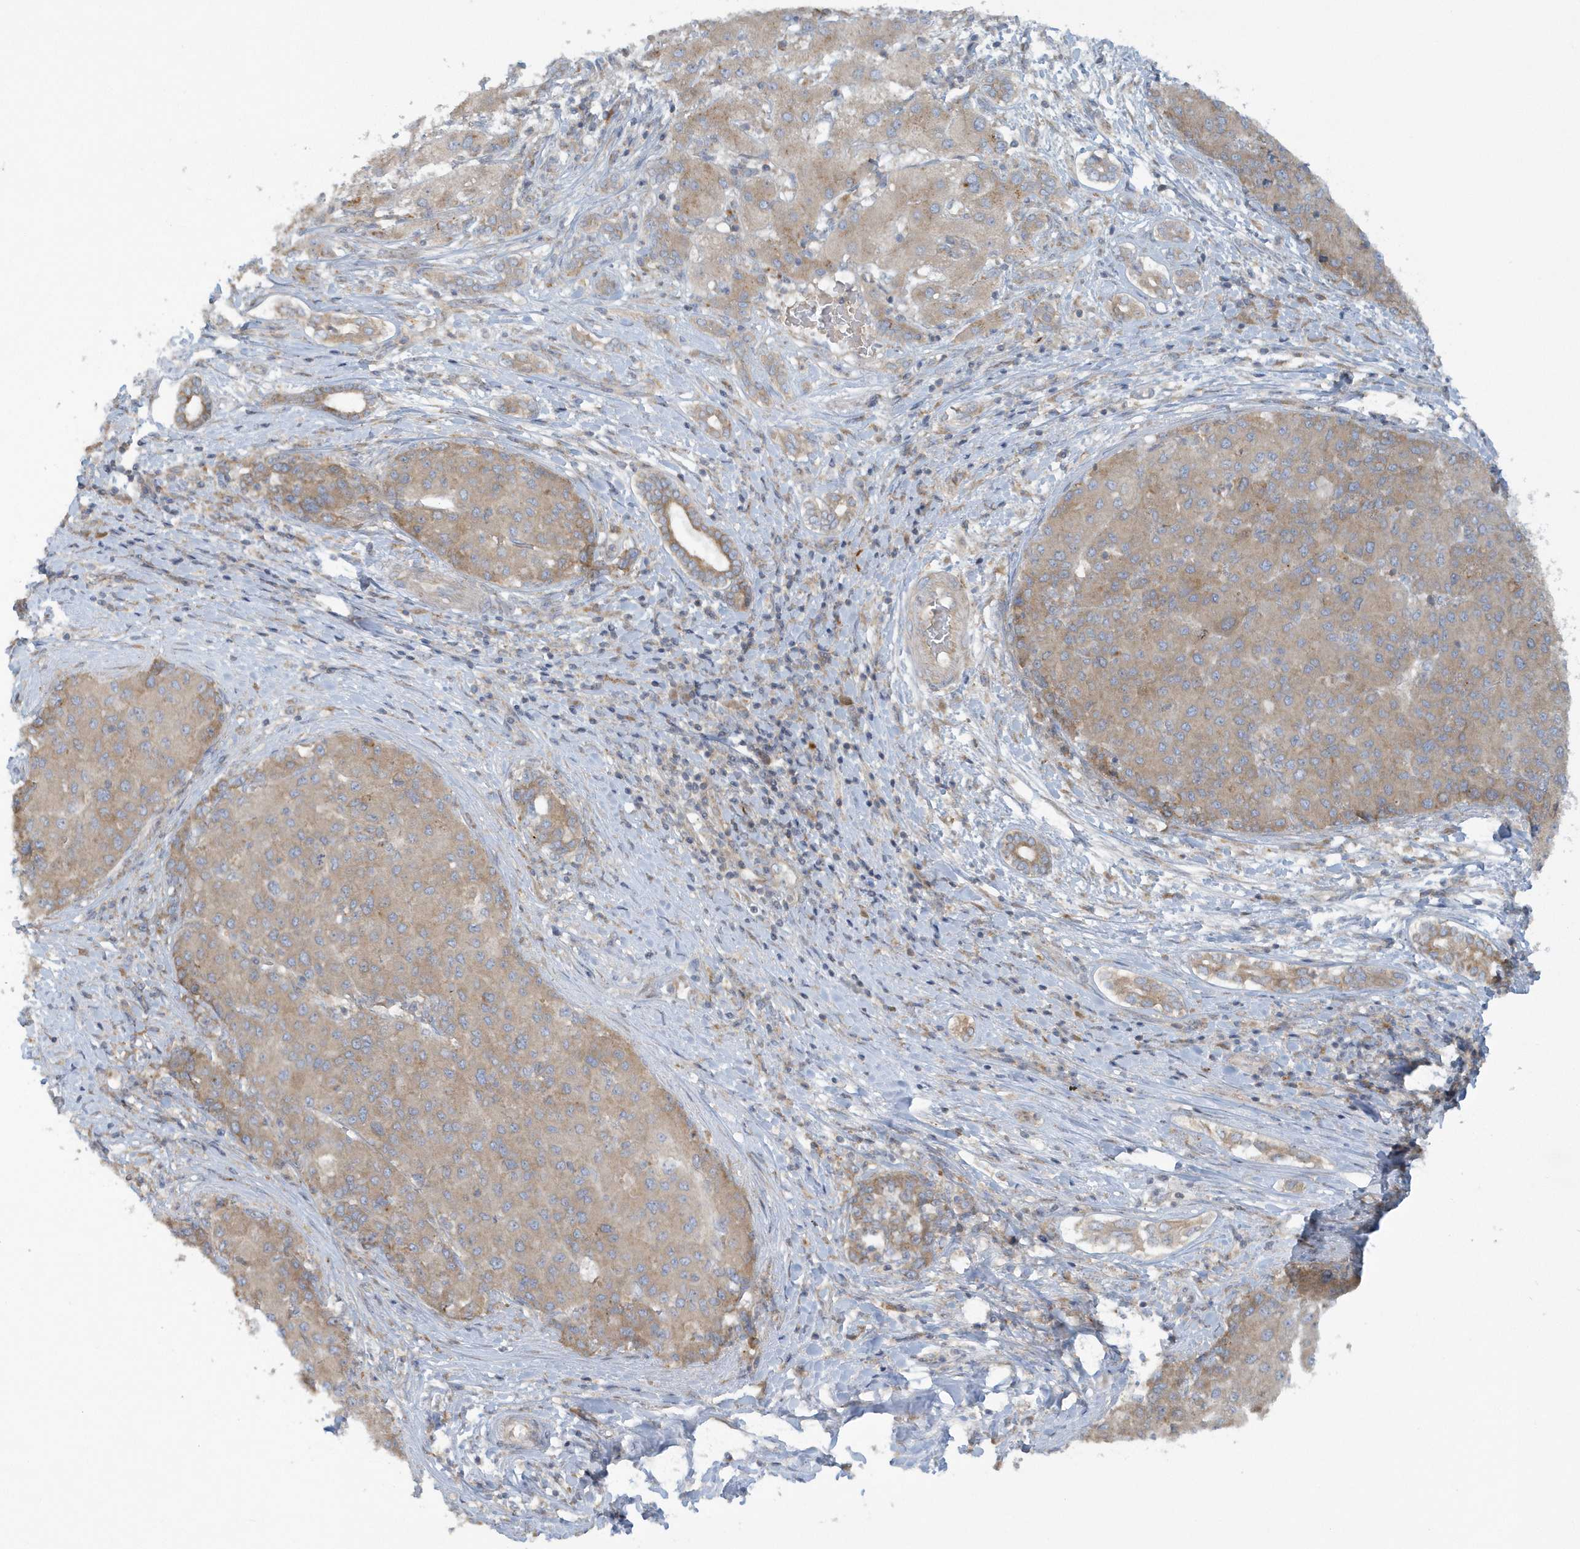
{"staining": {"intensity": "weak", "quantity": "<25%", "location": "cytoplasmic/membranous"}, "tissue": "liver cancer", "cell_type": "Tumor cells", "image_type": "cancer", "snomed": [{"axis": "morphology", "description": "Carcinoma, Hepatocellular, NOS"}, {"axis": "topography", "description": "Liver"}], "caption": "Immunohistochemistry of human liver cancer (hepatocellular carcinoma) displays no expression in tumor cells. (Brightfield microscopy of DAB (3,3'-diaminobenzidine) IHC at high magnification).", "gene": "CNOT10", "patient": {"sex": "male", "age": 65}}